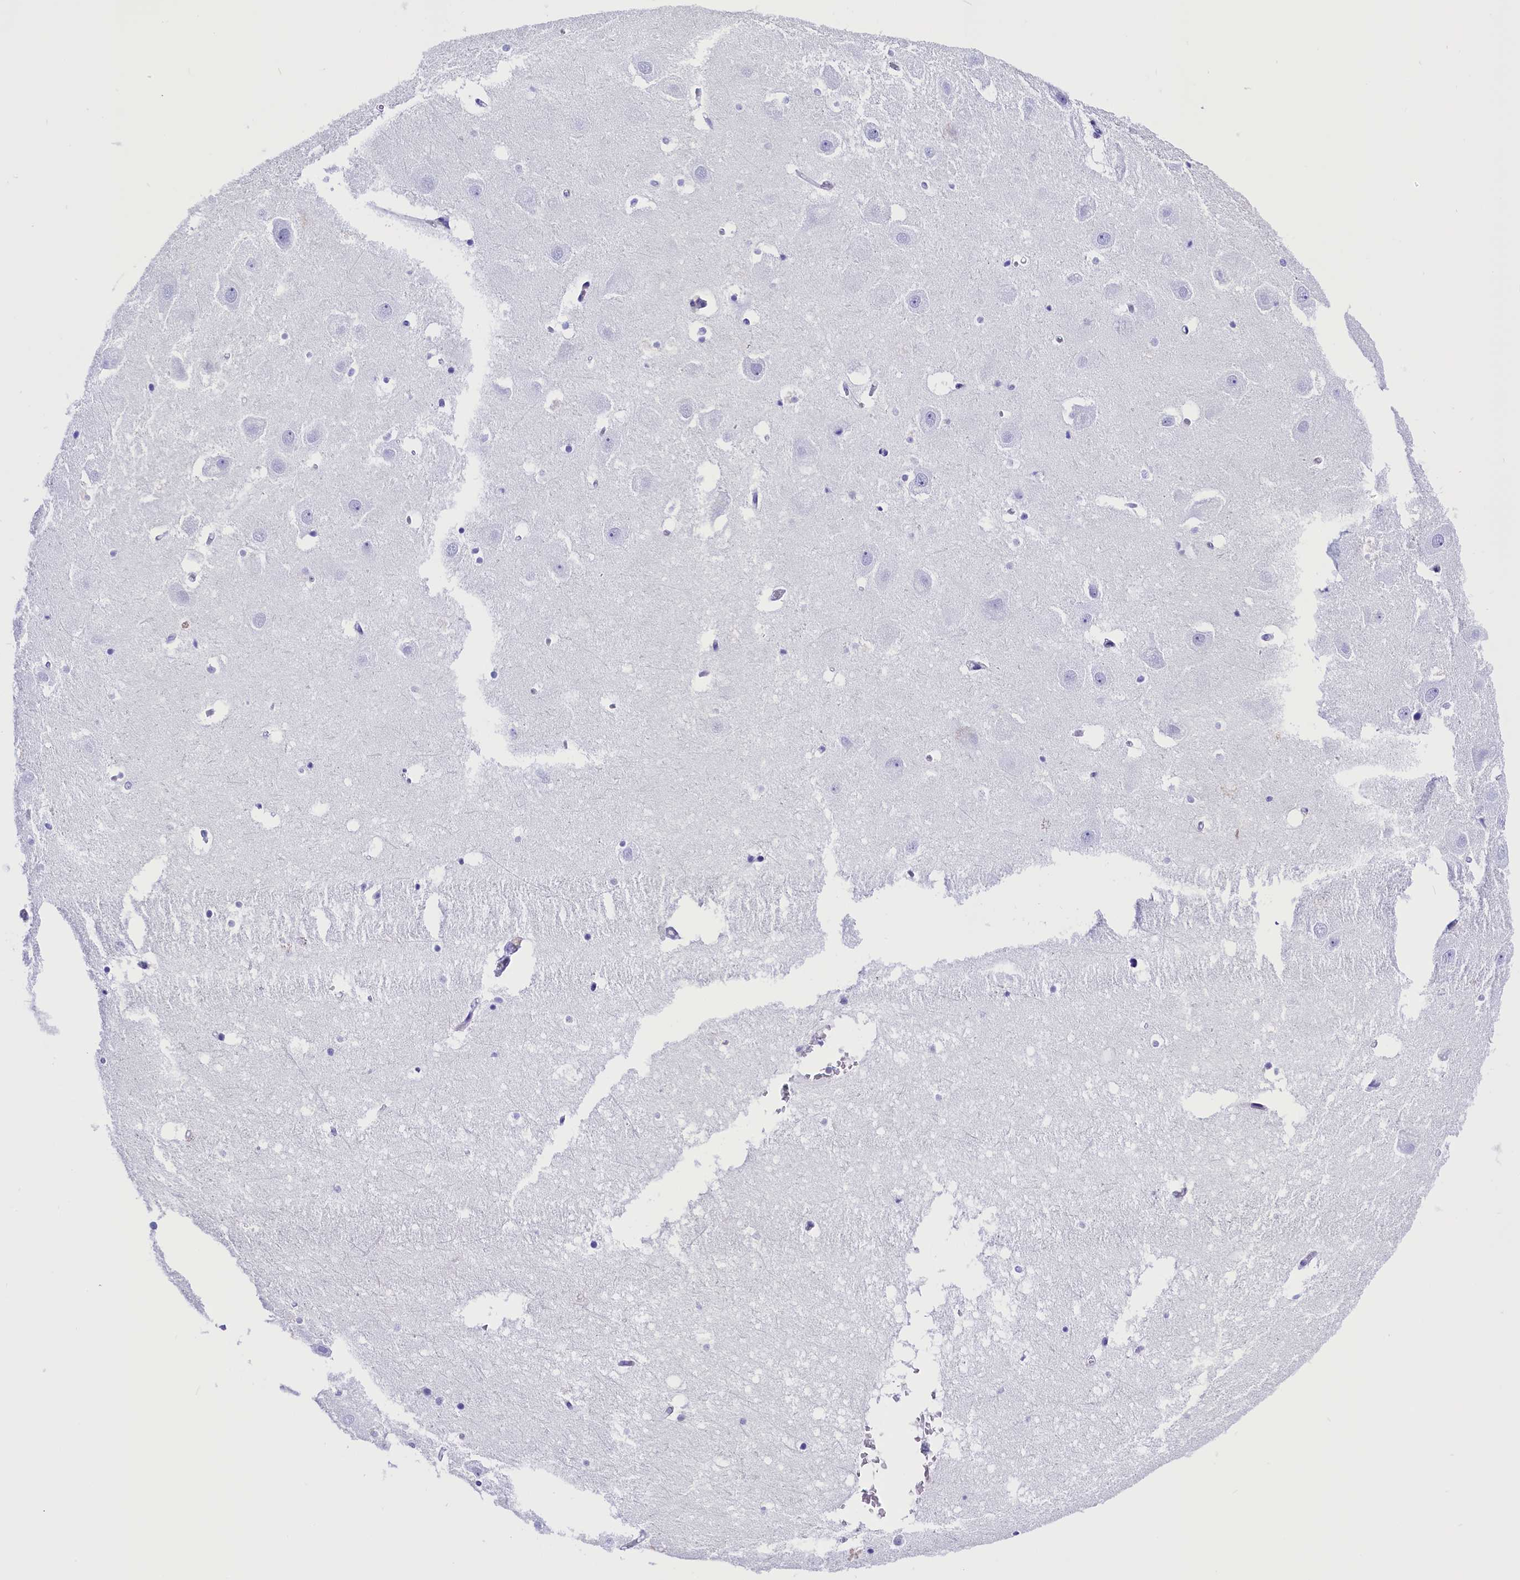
{"staining": {"intensity": "negative", "quantity": "none", "location": "none"}, "tissue": "hippocampus", "cell_type": "Glial cells", "image_type": "normal", "snomed": [{"axis": "morphology", "description": "Normal tissue, NOS"}, {"axis": "topography", "description": "Hippocampus"}], "caption": "Photomicrograph shows no significant protein staining in glial cells of unremarkable hippocampus. (DAB immunohistochemistry visualized using brightfield microscopy, high magnification).", "gene": "CLC", "patient": {"sex": "female", "age": 52}}